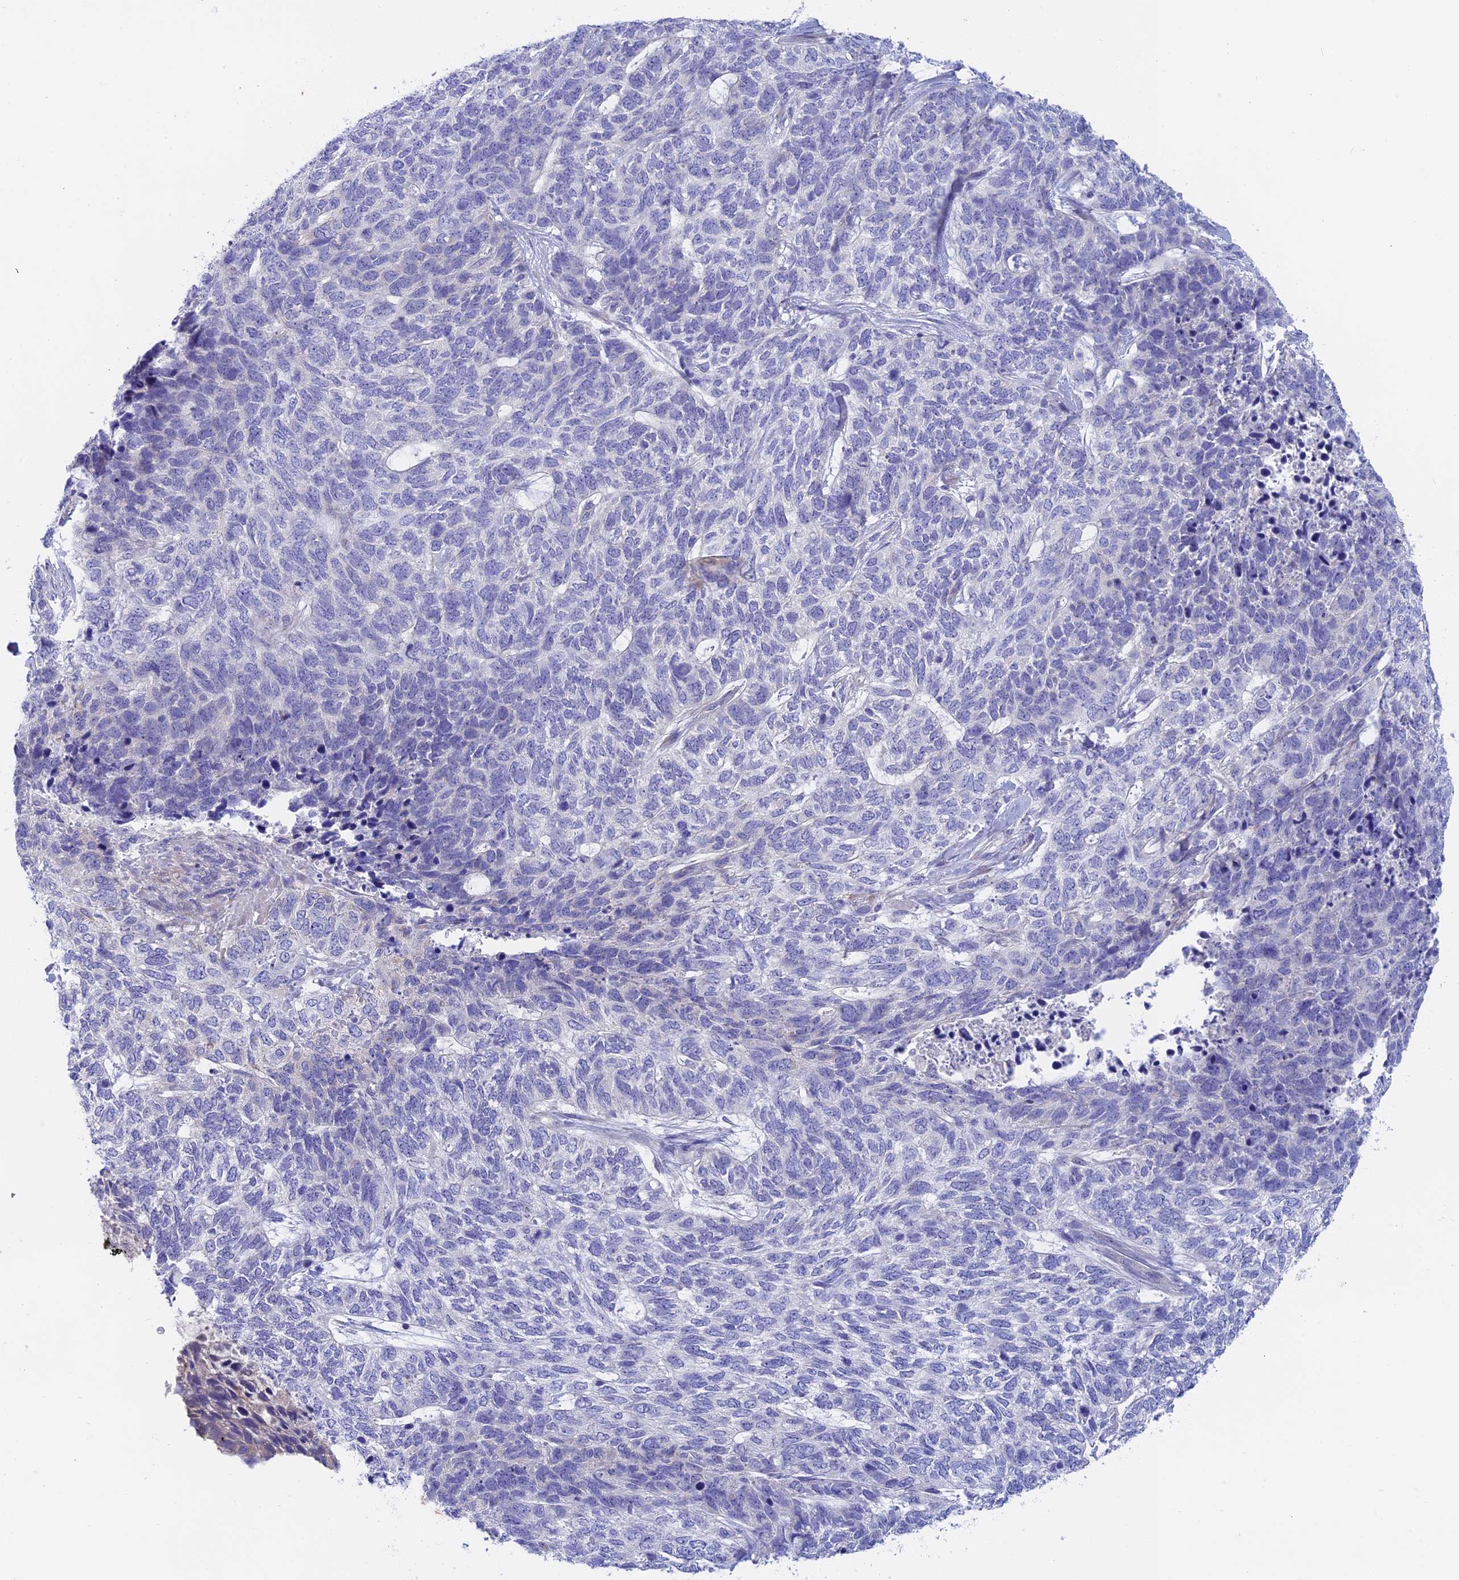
{"staining": {"intensity": "negative", "quantity": "none", "location": "none"}, "tissue": "skin cancer", "cell_type": "Tumor cells", "image_type": "cancer", "snomed": [{"axis": "morphology", "description": "Basal cell carcinoma"}, {"axis": "topography", "description": "Skin"}], "caption": "Immunohistochemistry of skin cancer (basal cell carcinoma) exhibits no expression in tumor cells.", "gene": "GLB1L", "patient": {"sex": "female", "age": 65}}